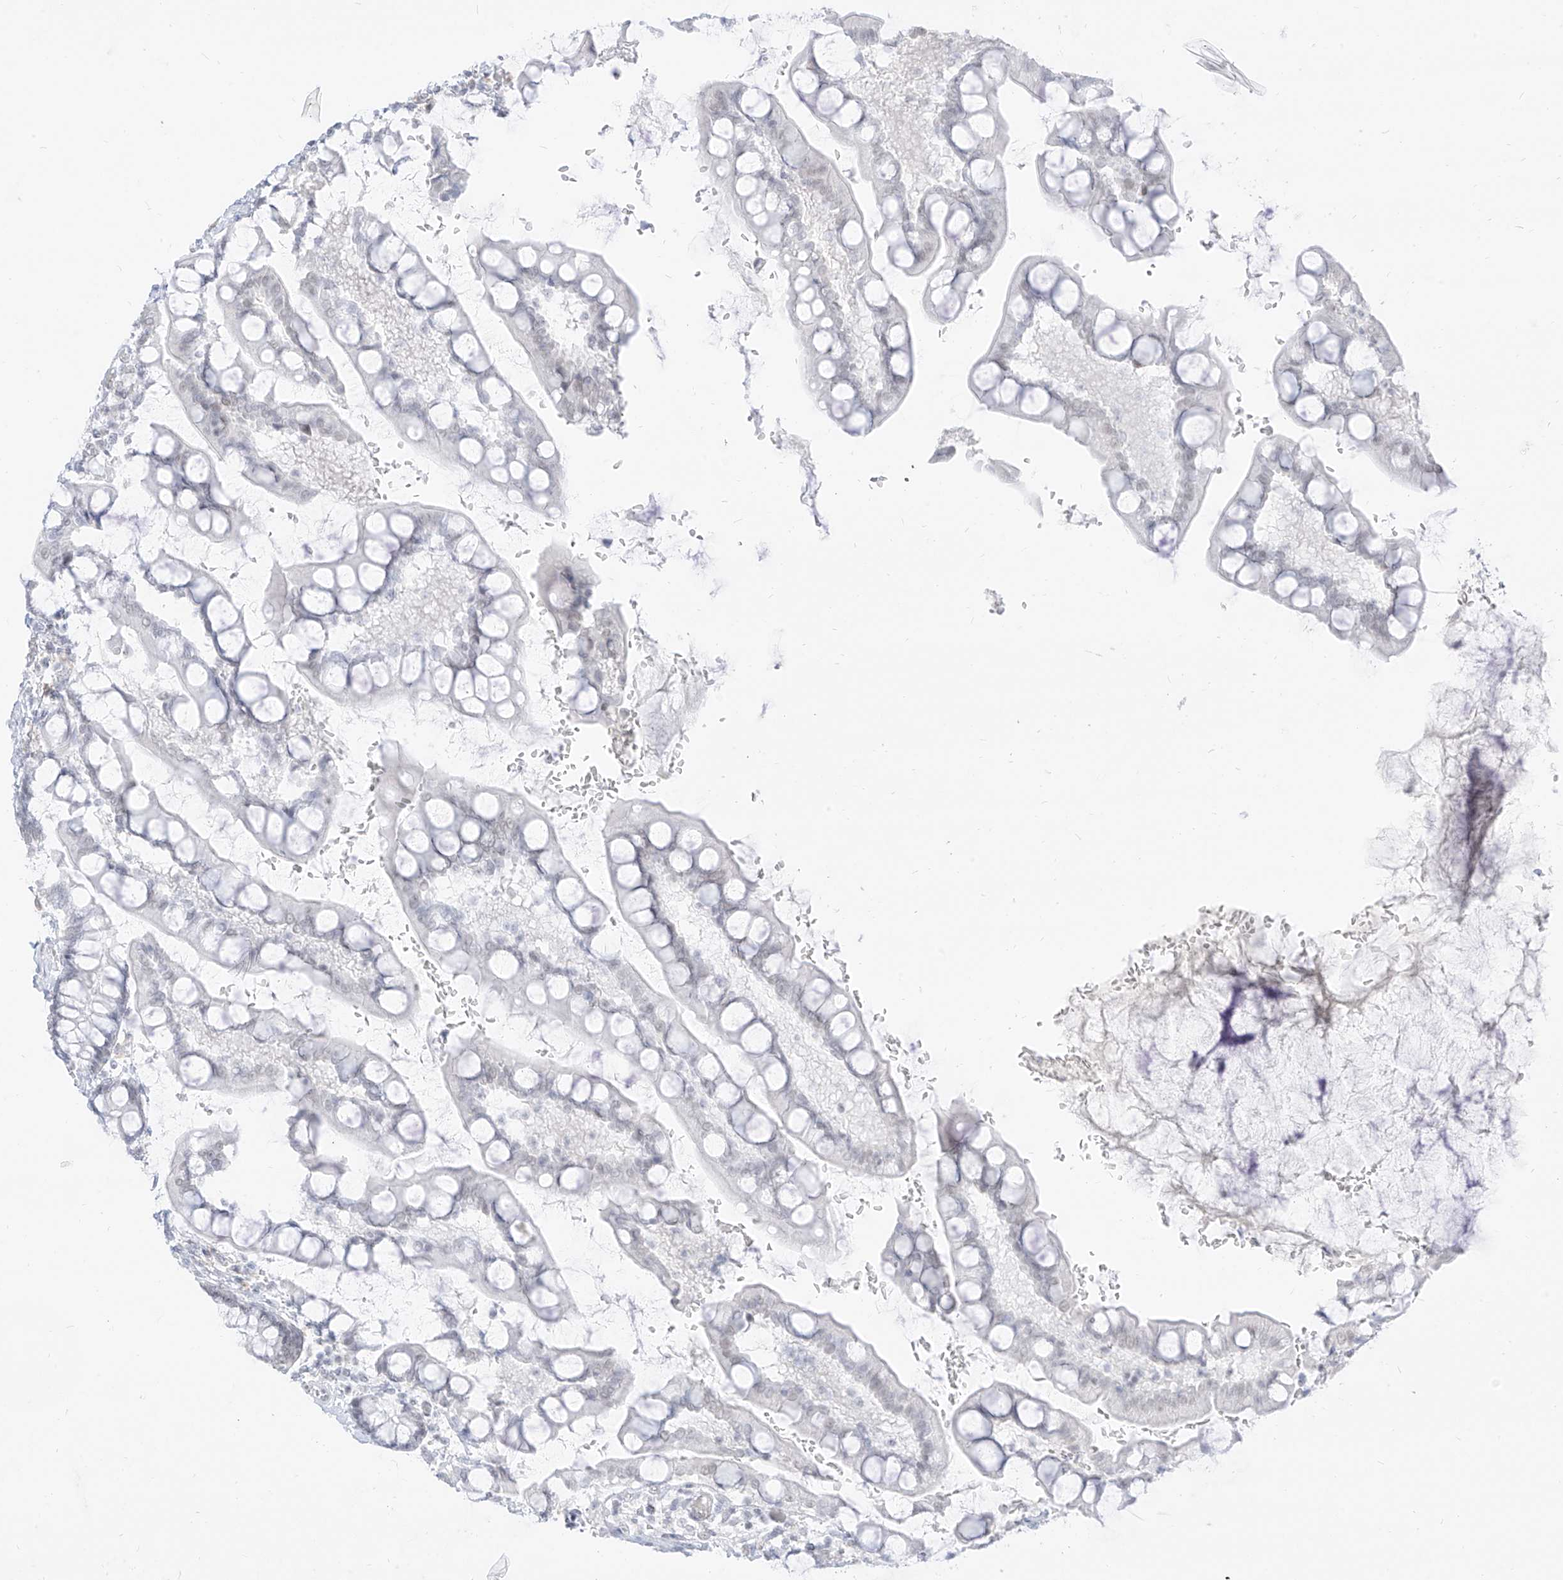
{"staining": {"intensity": "negative", "quantity": "none", "location": "none"}, "tissue": "small intestine", "cell_type": "Glandular cells", "image_type": "normal", "snomed": [{"axis": "morphology", "description": "Normal tissue, NOS"}, {"axis": "topography", "description": "Small intestine"}], "caption": "The micrograph demonstrates no significant expression in glandular cells of small intestine.", "gene": "SUPT5H", "patient": {"sex": "male", "age": 52}}